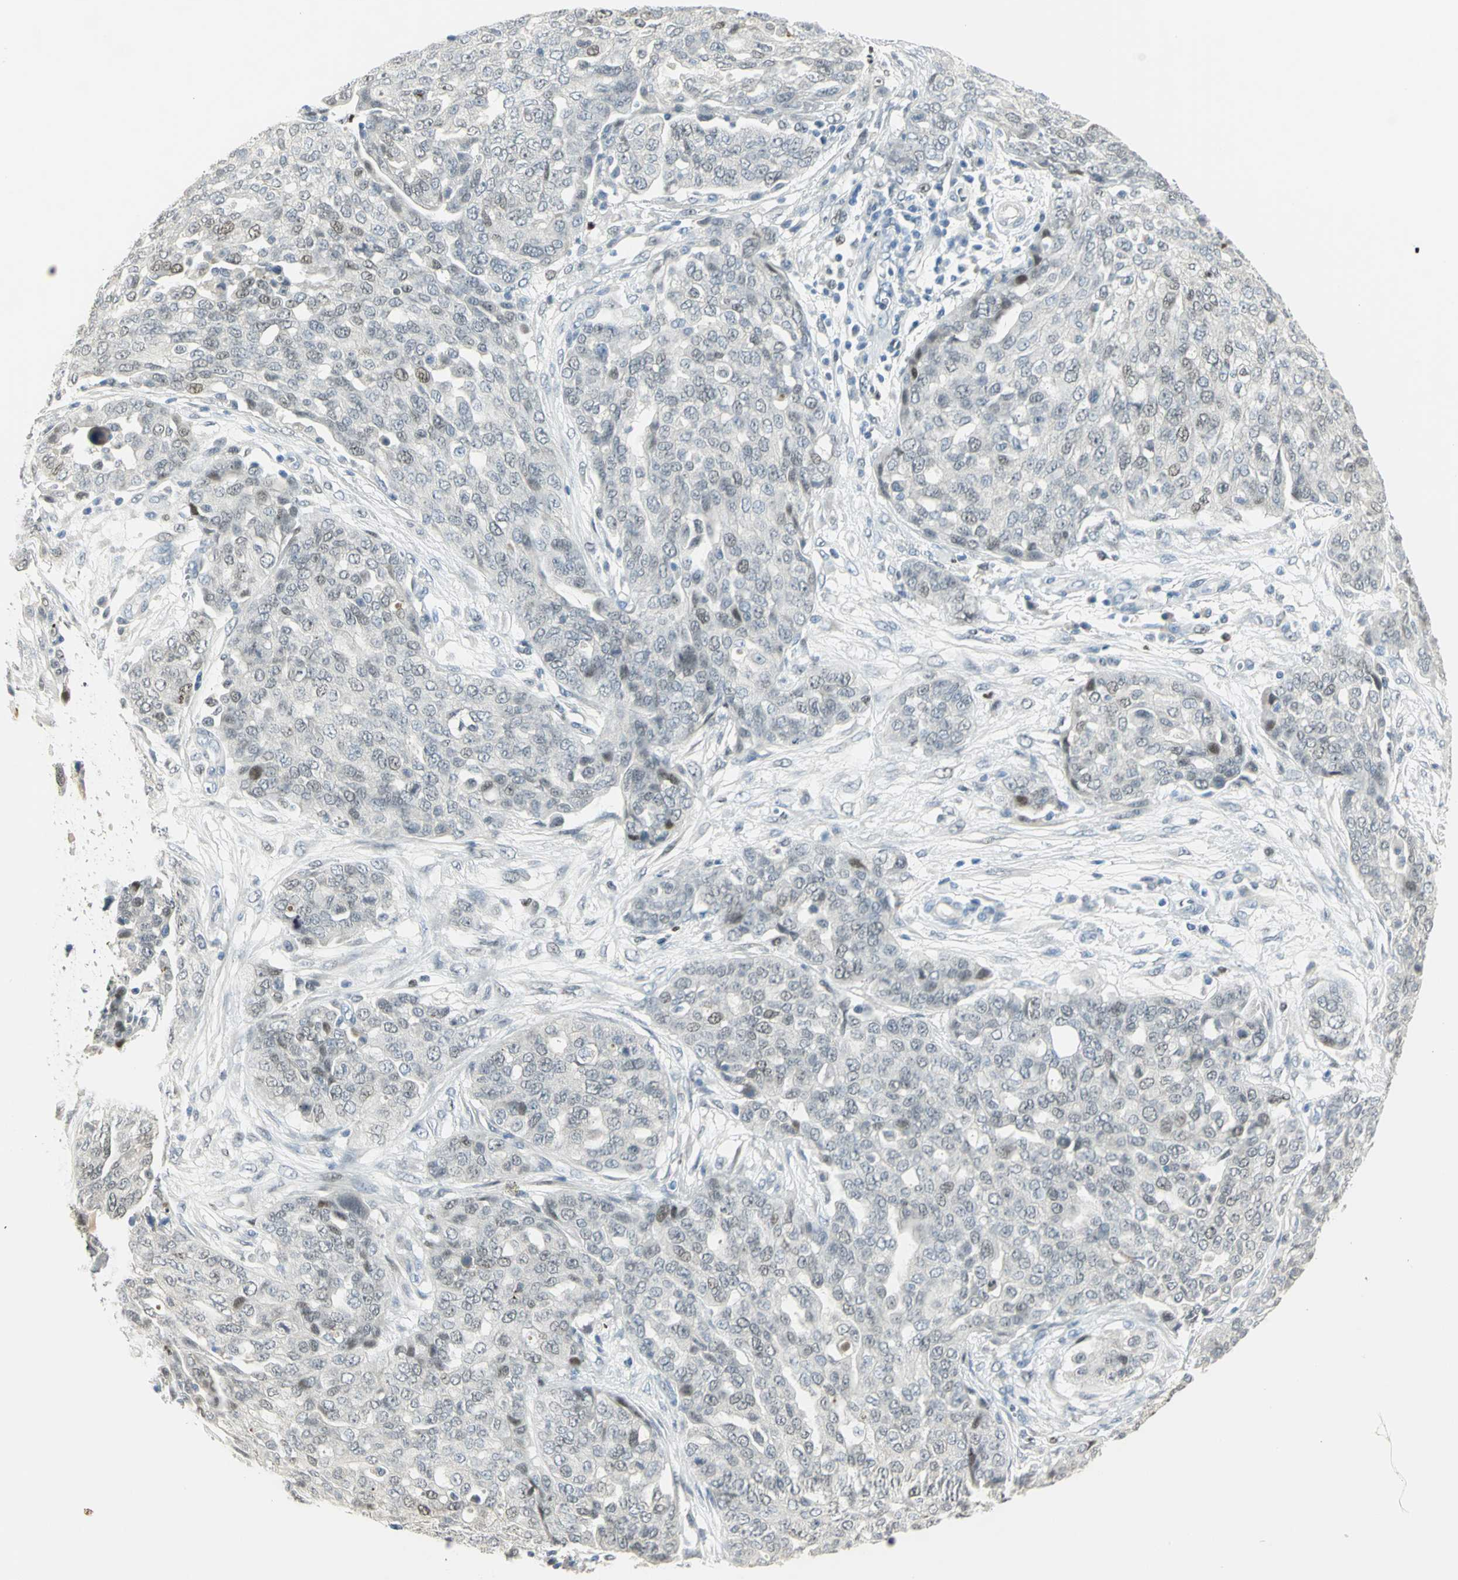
{"staining": {"intensity": "weak", "quantity": "<25%", "location": "nuclear"}, "tissue": "ovarian cancer", "cell_type": "Tumor cells", "image_type": "cancer", "snomed": [{"axis": "morphology", "description": "Cystadenocarcinoma, serous, NOS"}, {"axis": "topography", "description": "Soft tissue"}, {"axis": "topography", "description": "Ovary"}], "caption": "Human serous cystadenocarcinoma (ovarian) stained for a protein using immunohistochemistry (IHC) exhibits no staining in tumor cells.", "gene": "BCL6", "patient": {"sex": "female", "age": 57}}